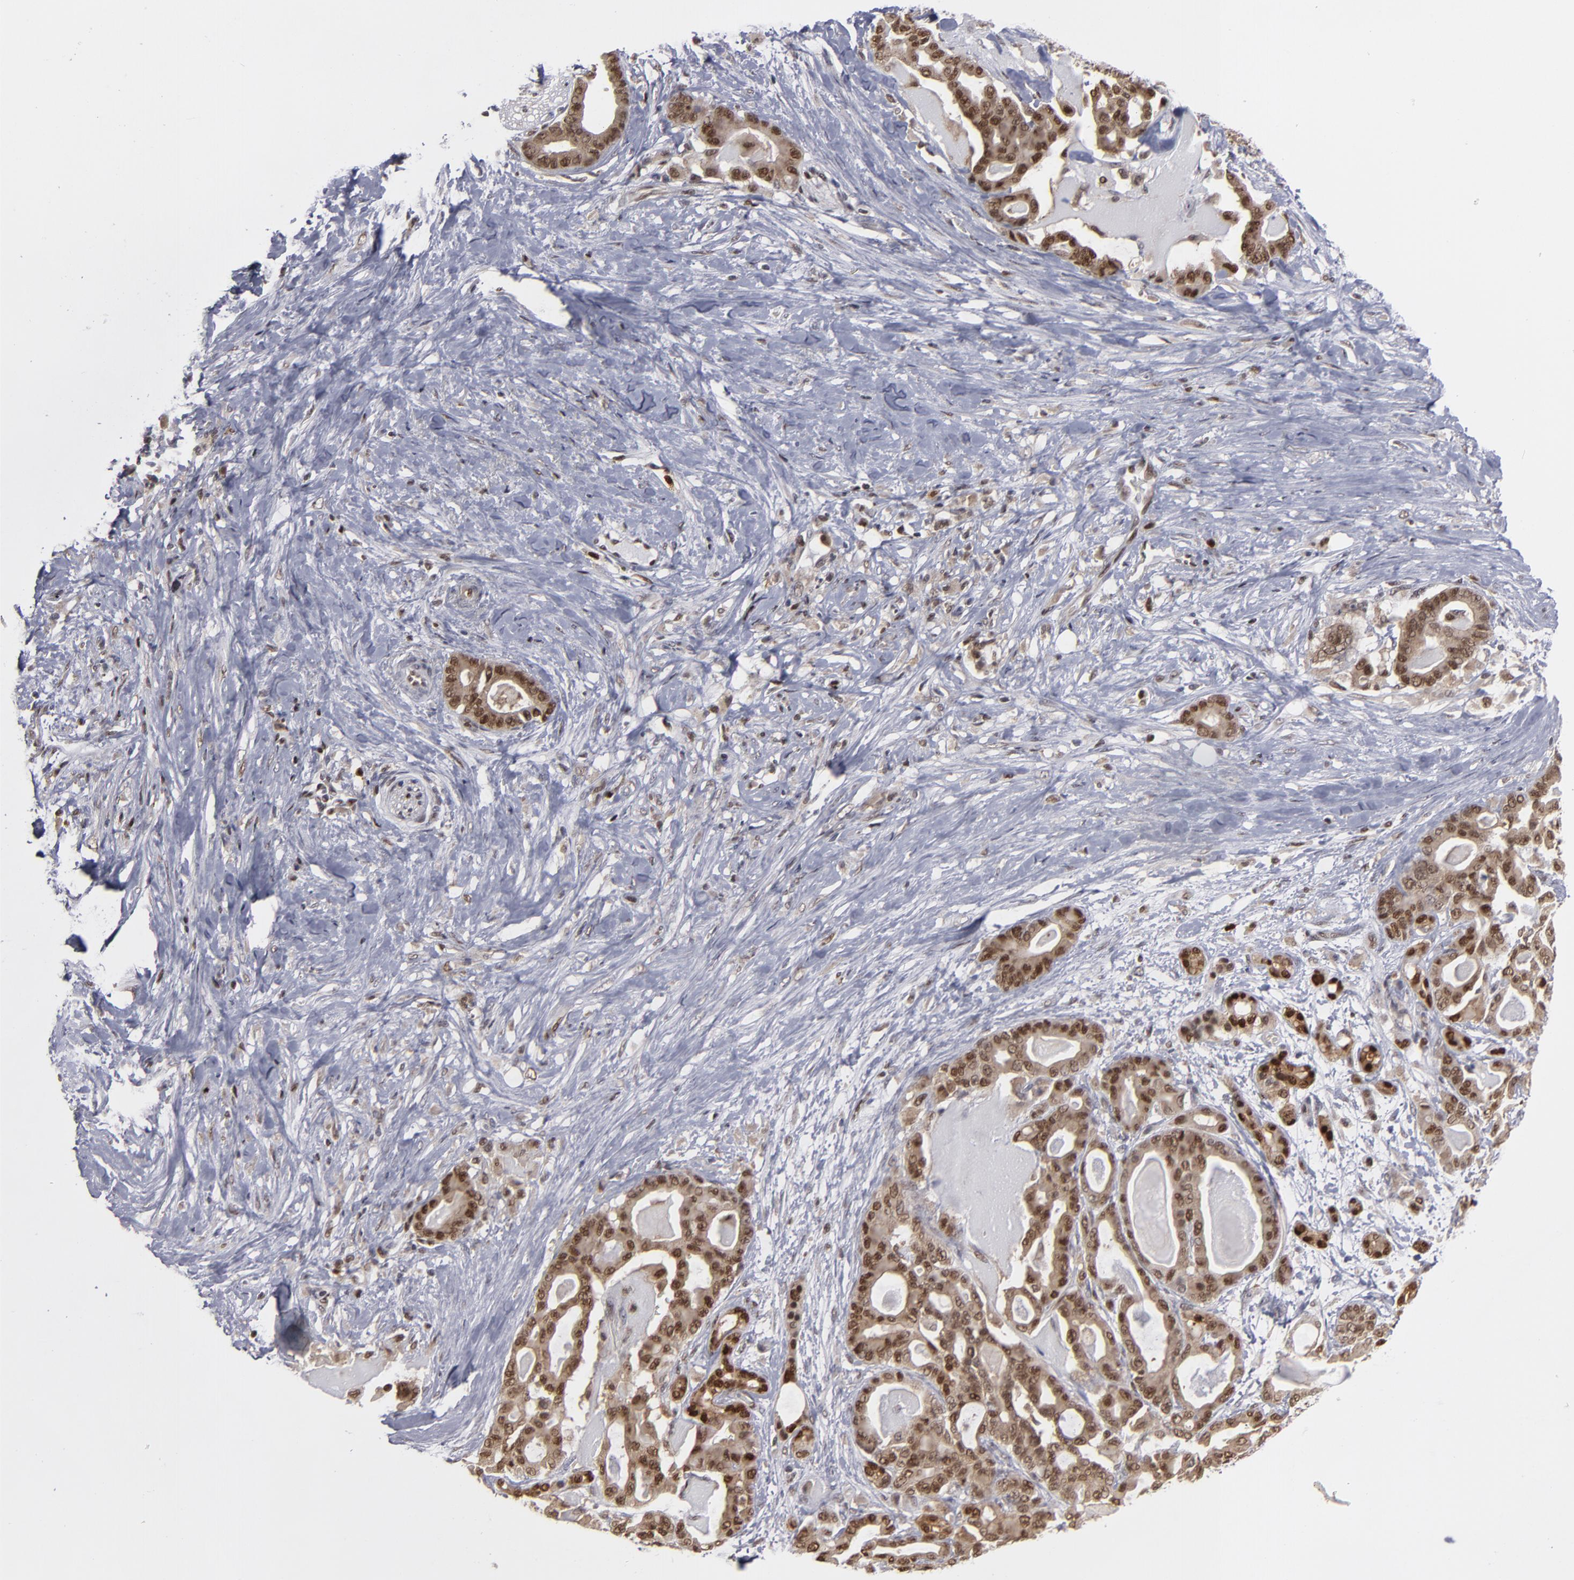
{"staining": {"intensity": "moderate", "quantity": ">75%", "location": "cytoplasmic/membranous,nuclear"}, "tissue": "pancreatic cancer", "cell_type": "Tumor cells", "image_type": "cancer", "snomed": [{"axis": "morphology", "description": "Adenocarcinoma, NOS"}, {"axis": "topography", "description": "Pancreas"}], "caption": "Tumor cells show moderate cytoplasmic/membranous and nuclear expression in approximately >75% of cells in adenocarcinoma (pancreatic).", "gene": "GSR", "patient": {"sex": "male", "age": 63}}